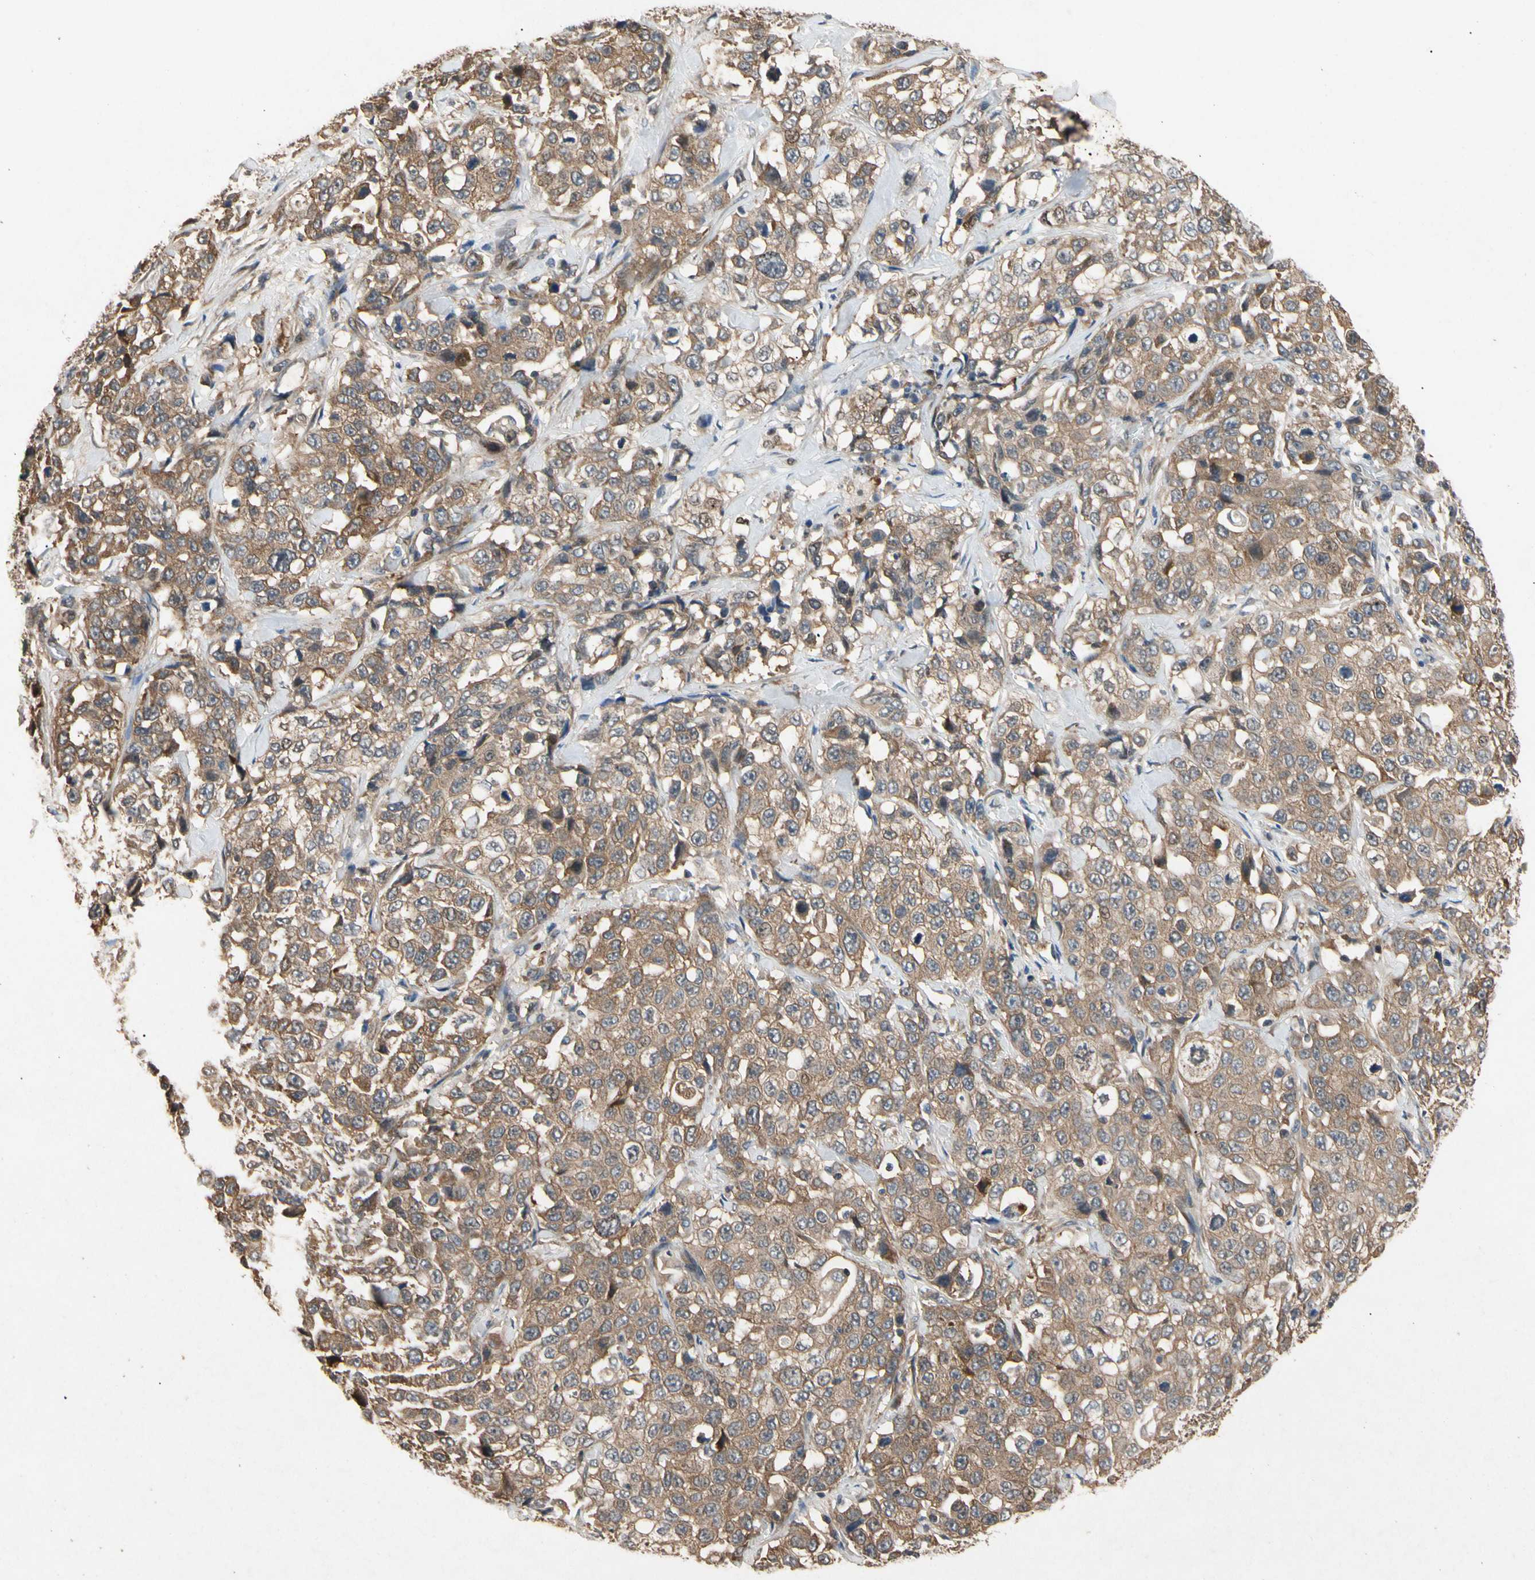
{"staining": {"intensity": "moderate", "quantity": ">75%", "location": "cytoplasmic/membranous"}, "tissue": "stomach cancer", "cell_type": "Tumor cells", "image_type": "cancer", "snomed": [{"axis": "morphology", "description": "Normal tissue, NOS"}, {"axis": "morphology", "description": "Adenocarcinoma, NOS"}, {"axis": "topography", "description": "Stomach"}], "caption": "The photomicrograph reveals a brown stain indicating the presence of a protein in the cytoplasmic/membranous of tumor cells in adenocarcinoma (stomach).", "gene": "EIF1AX", "patient": {"sex": "male", "age": 48}}